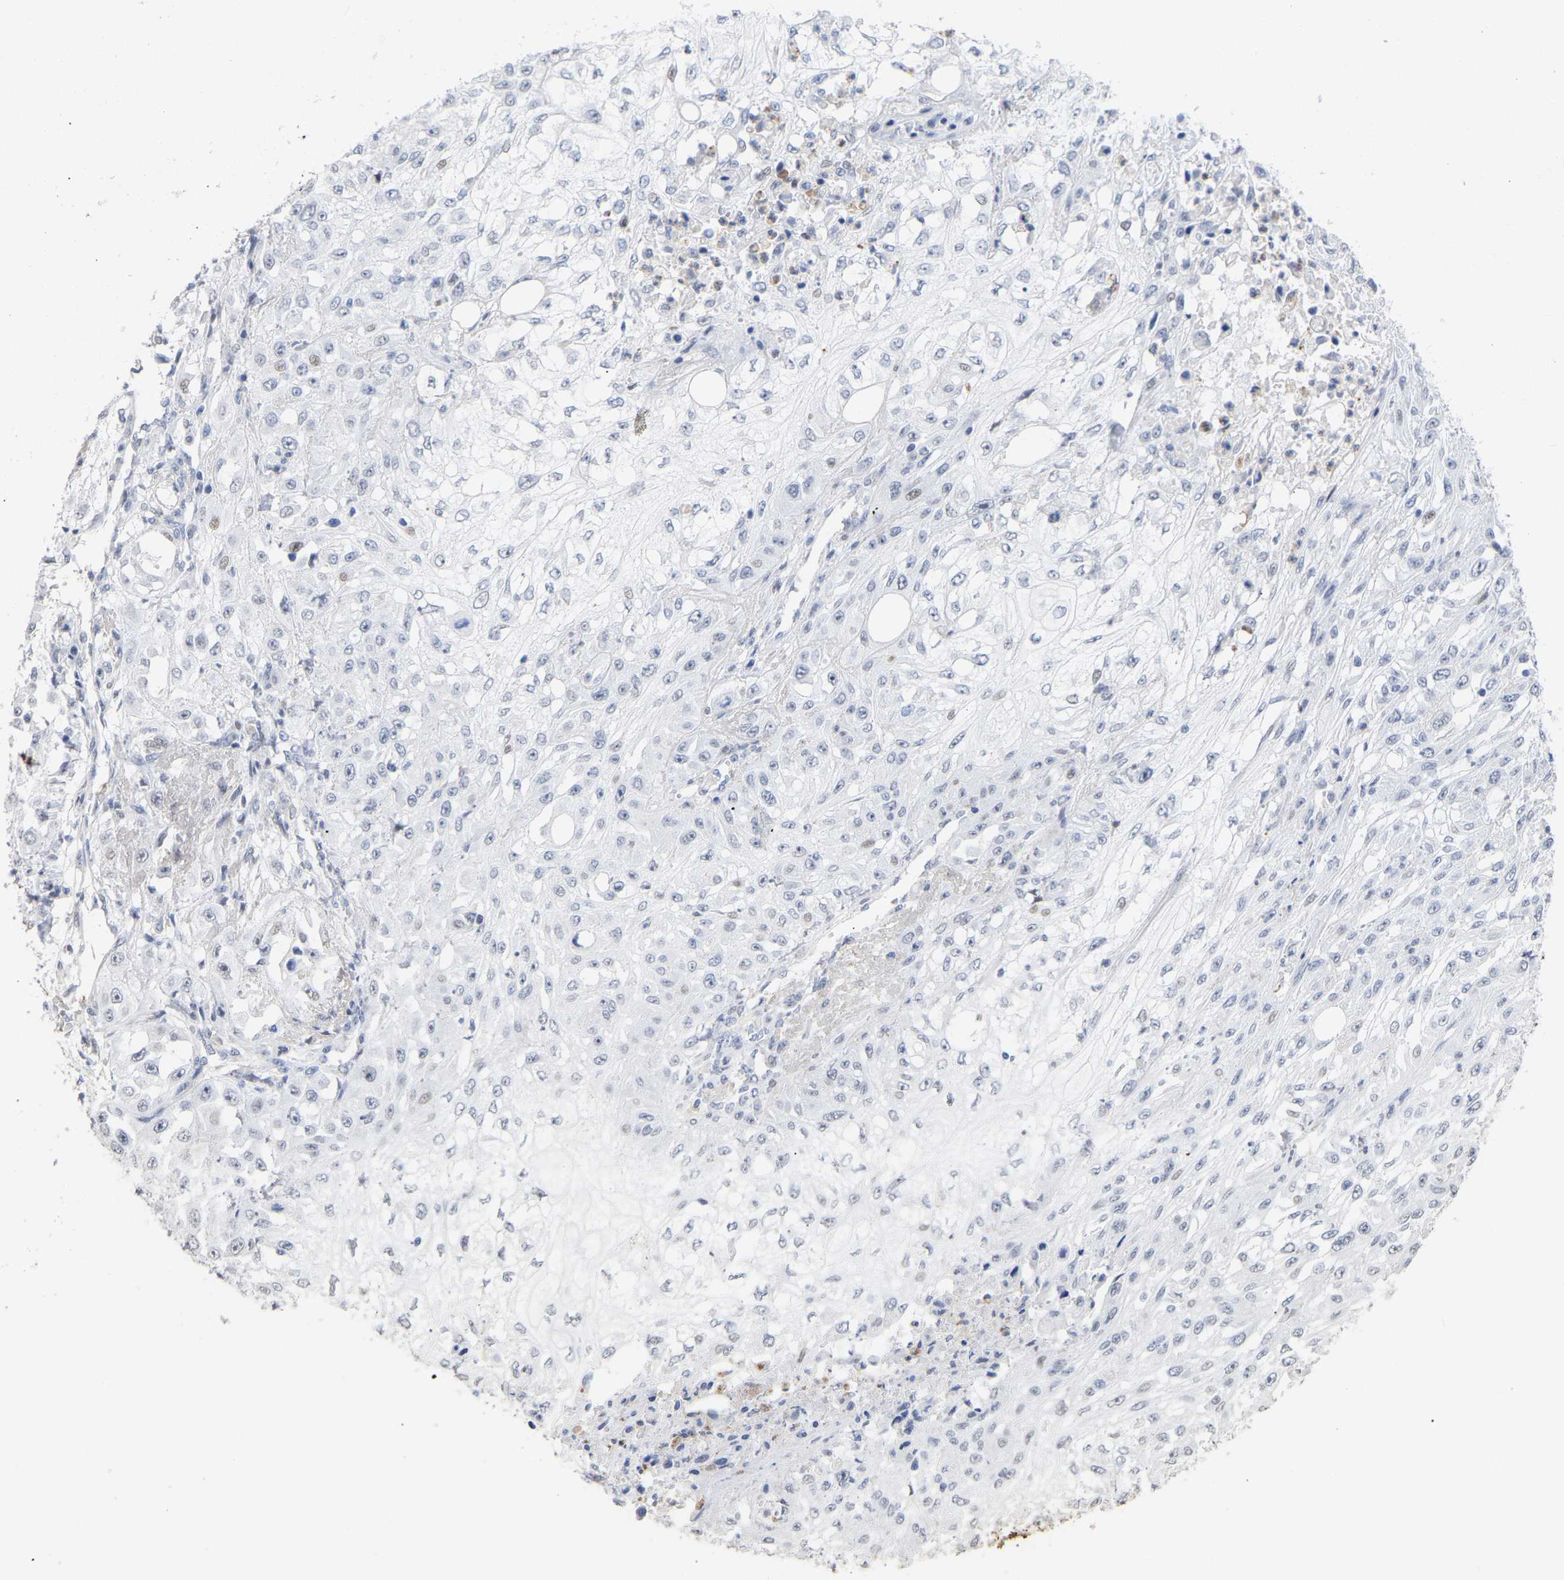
{"staining": {"intensity": "weak", "quantity": "<25%", "location": "nuclear"}, "tissue": "skin cancer", "cell_type": "Tumor cells", "image_type": "cancer", "snomed": [{"axis": "morphology", "description": "Squamous cell carcinoma, NOS"}, {"axis": "morphology", "description": "Squamous cell carcinoma, metastatic, NOS"}, {"axis": "topography", "description": "Skin"}, {"axis": "topography", "description": "Lymph node"}], "caption": "There is no significant positivity in tumor cells of skin metastatic squamous cell carcinoma. Nuclei are stained in blue.", "gene": "AMPH", "patient": {"sex": "male", "age": 75}}